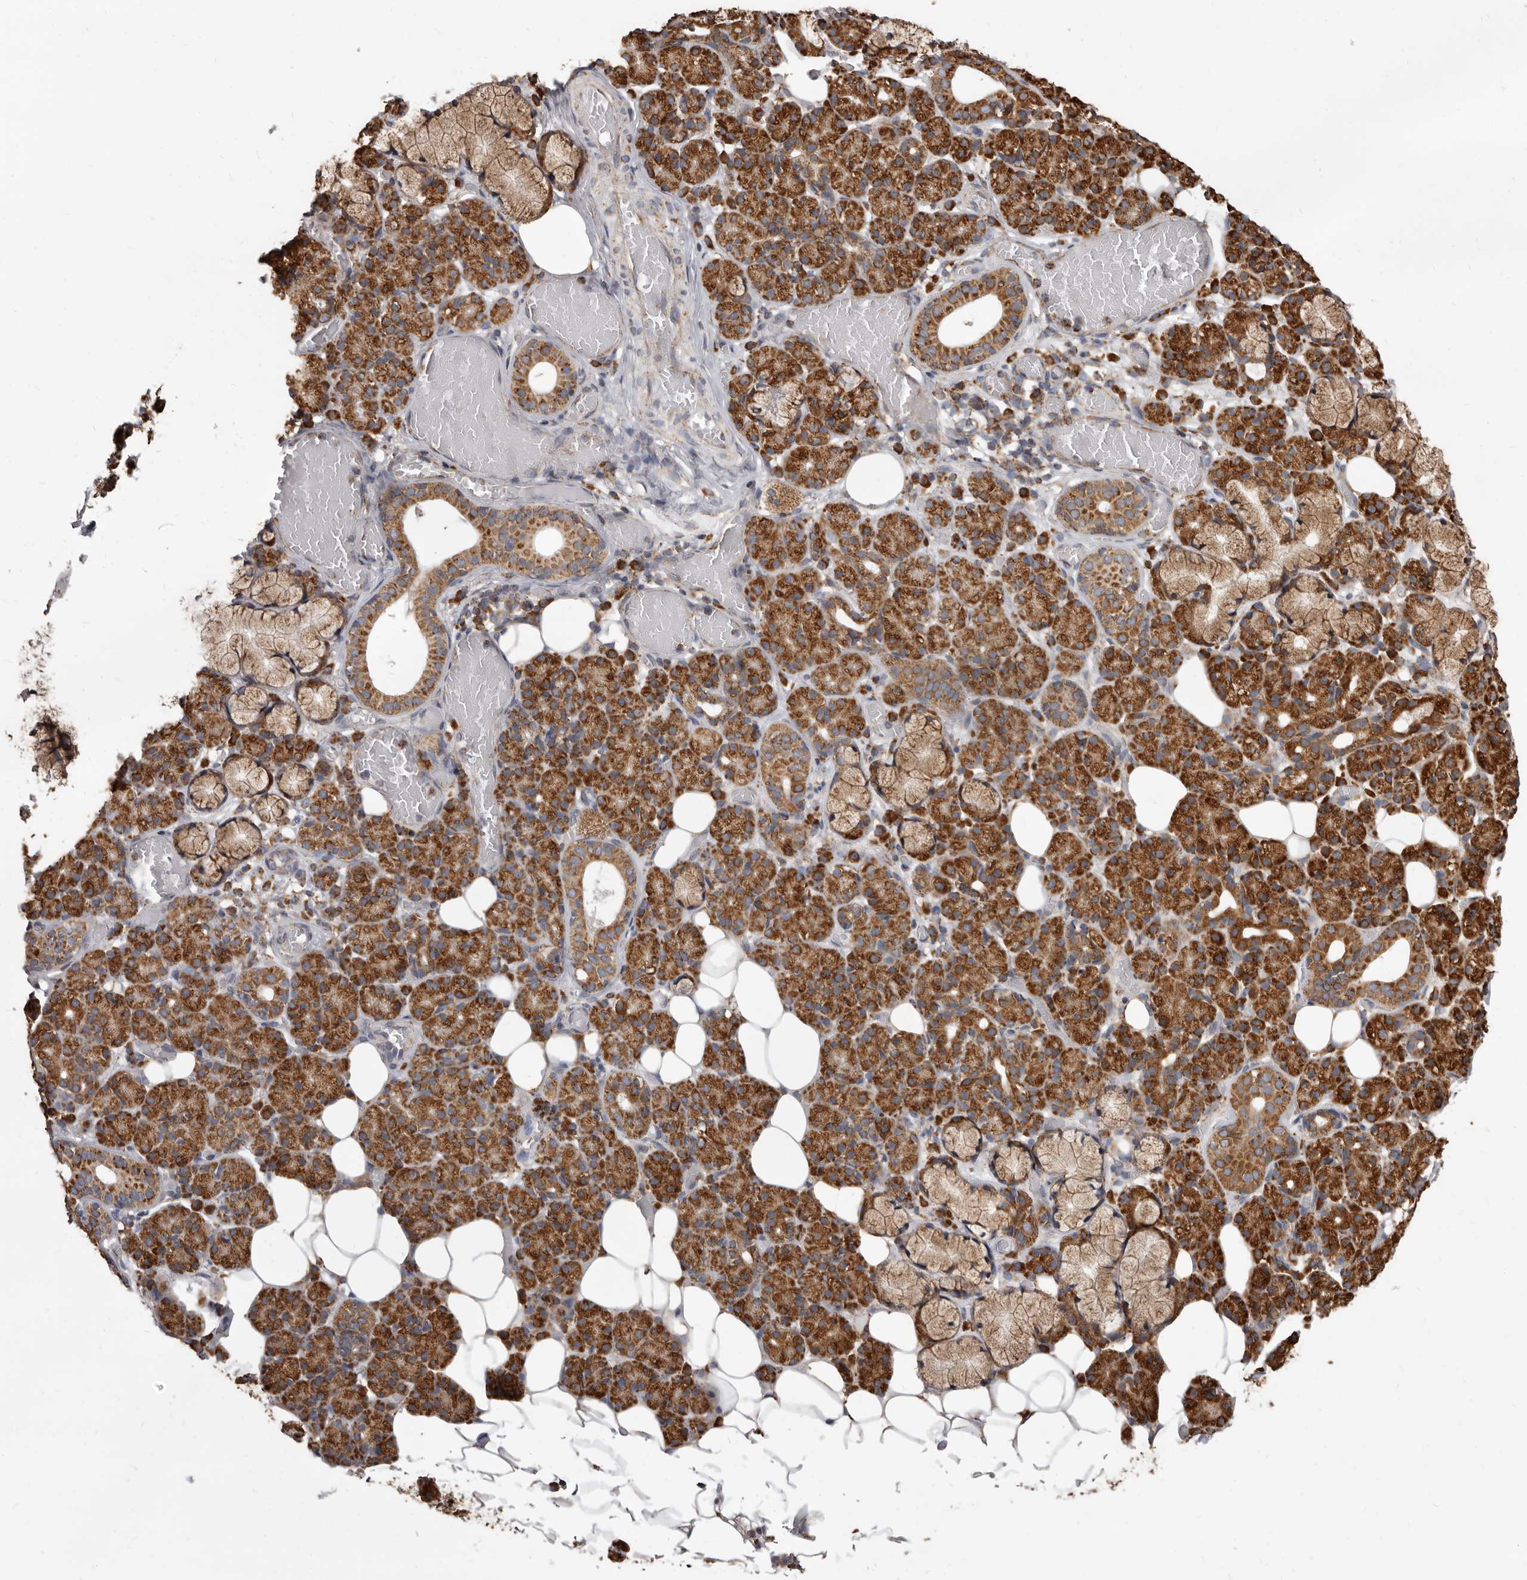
{"staining": {"intensity": "strong", "quantity": ">75%", "location": "cytoplasmic/membranous"}, "tissue": "salivary gland", "cell_type": "Glandular cells", "image_type": "normal", "snomed": [{"axis": "morphology", "description": "Normal tissue, NOS"}, {"axis": "topography", "description": "Salivary gland"}], "caption": "IHC (DAB) staining of benign salivary gland shows strong cytoplasmic/membranous protein expression in approximately >75% of glandular cells.", "gene": "CDK5RAP3", "patient": {"sex": "male", "age": 63}}